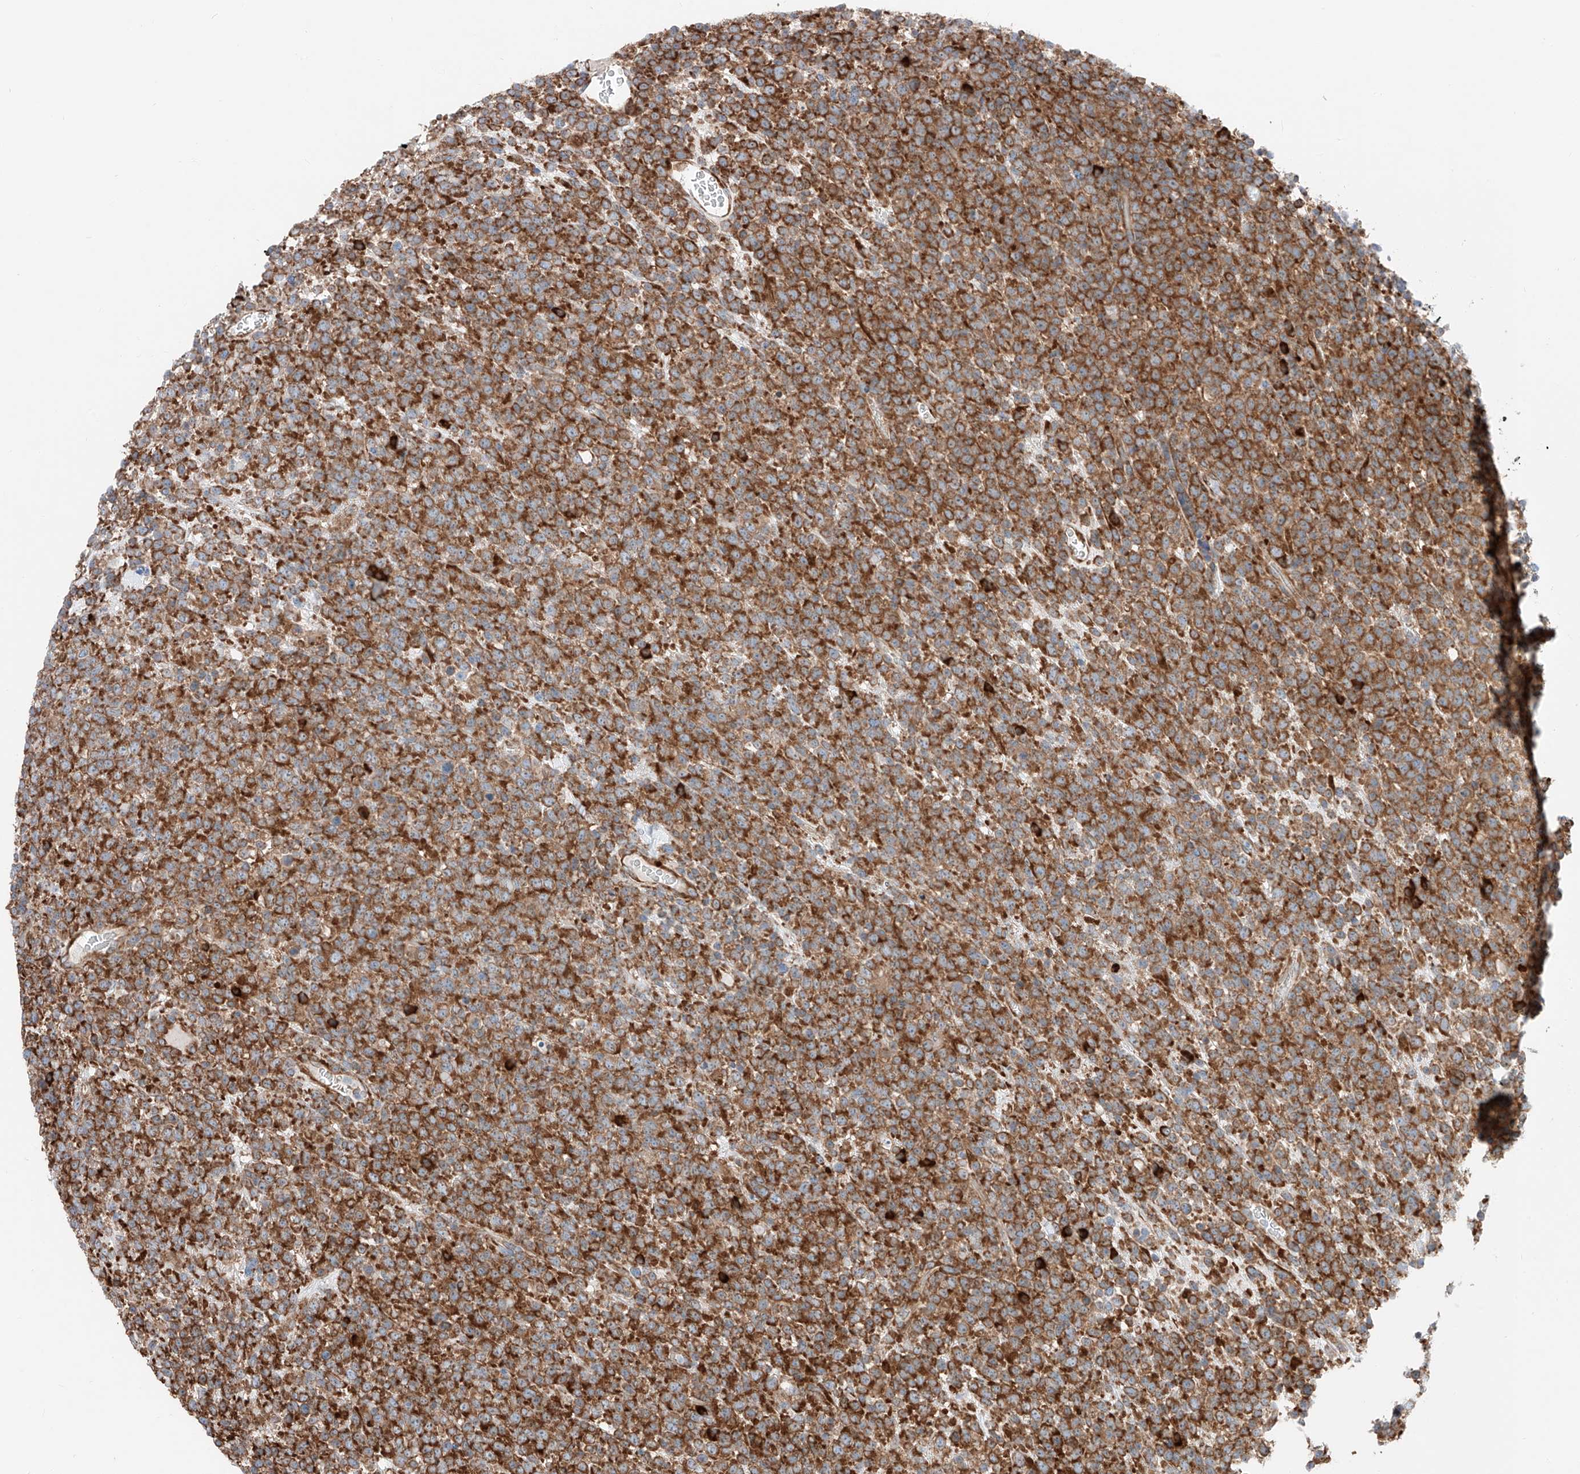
{"staining": {"intensity": "moderate", "quantity": ">75%", "location": "cytoplasmic/membranous"}, "tissue": "lymphoma", "cell_type": "Tumor cells", "image_type": "cancer", "snomed": [{"axis": "morphology", "description": "Malignant lymphoma, non-Hodgkin's type, High grade"}, {"axis": "topography", "description": "Colon"}], "caption": "Protein analysis of lymphoma tissue reveals moderate cytoplasmic/membranous positivity in approximately >75% of tumor cells.", "gene": "CRELD1", "patient": {"sex": "female", "age": 53}}